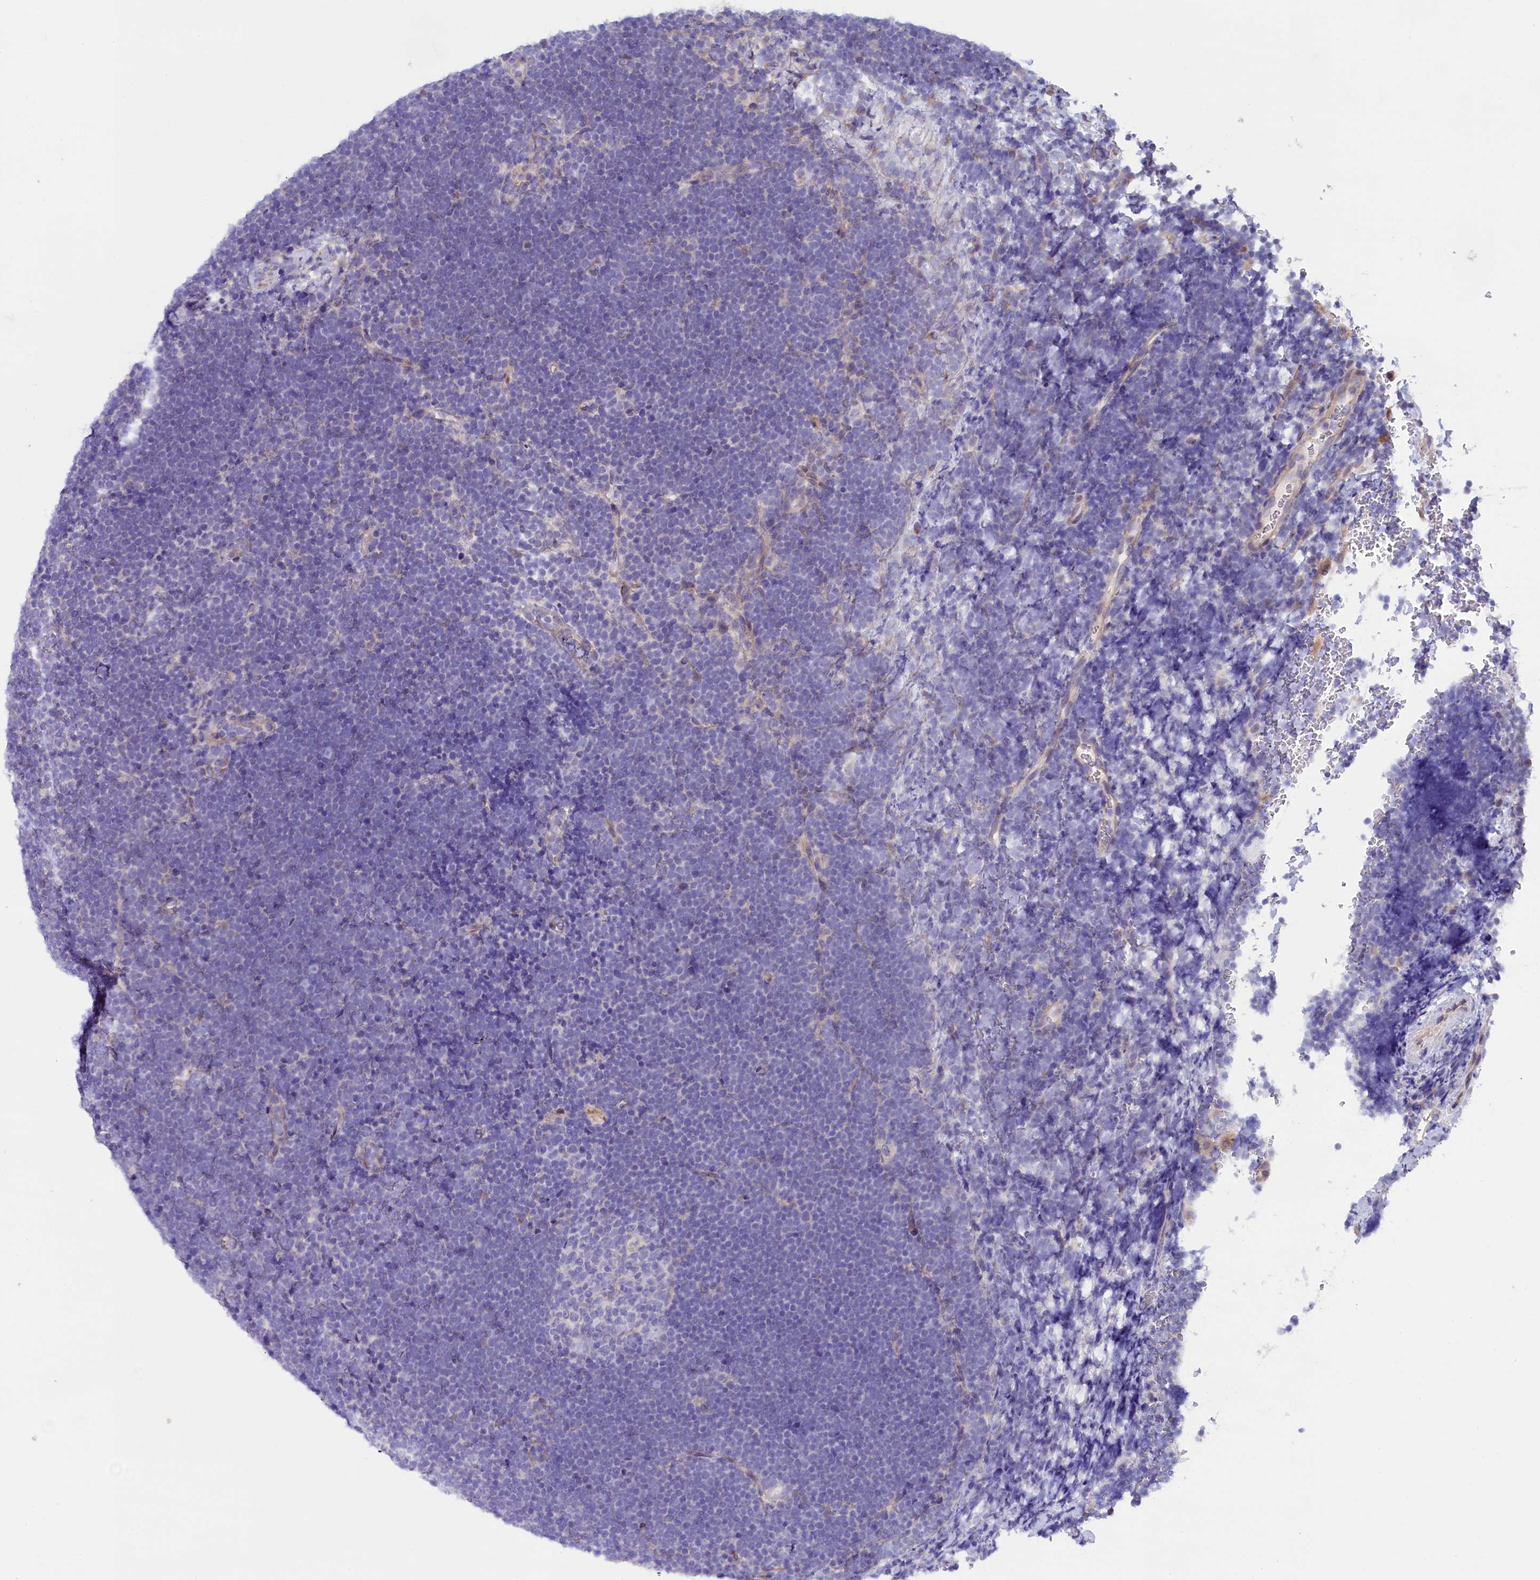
{"staining": {"intensity": "negative", "quantity": "none", "location": "none"}, "tissue": "lymphoma", "cell_type": "Tumor cells", "image_type": "cancer", "snomed": [{"axis": "morphology", "description": "Malignant lymphoma, non-Hodgkin's type, High grade"}, {"axis": "topography", "description": "Lymph node"}], "caption": "Lymphoma stained for a protein using immunohistochemistry shows no expression tumor cells.", "gene": "GPR108", "patient": {"sex": "male", "age": 13}}